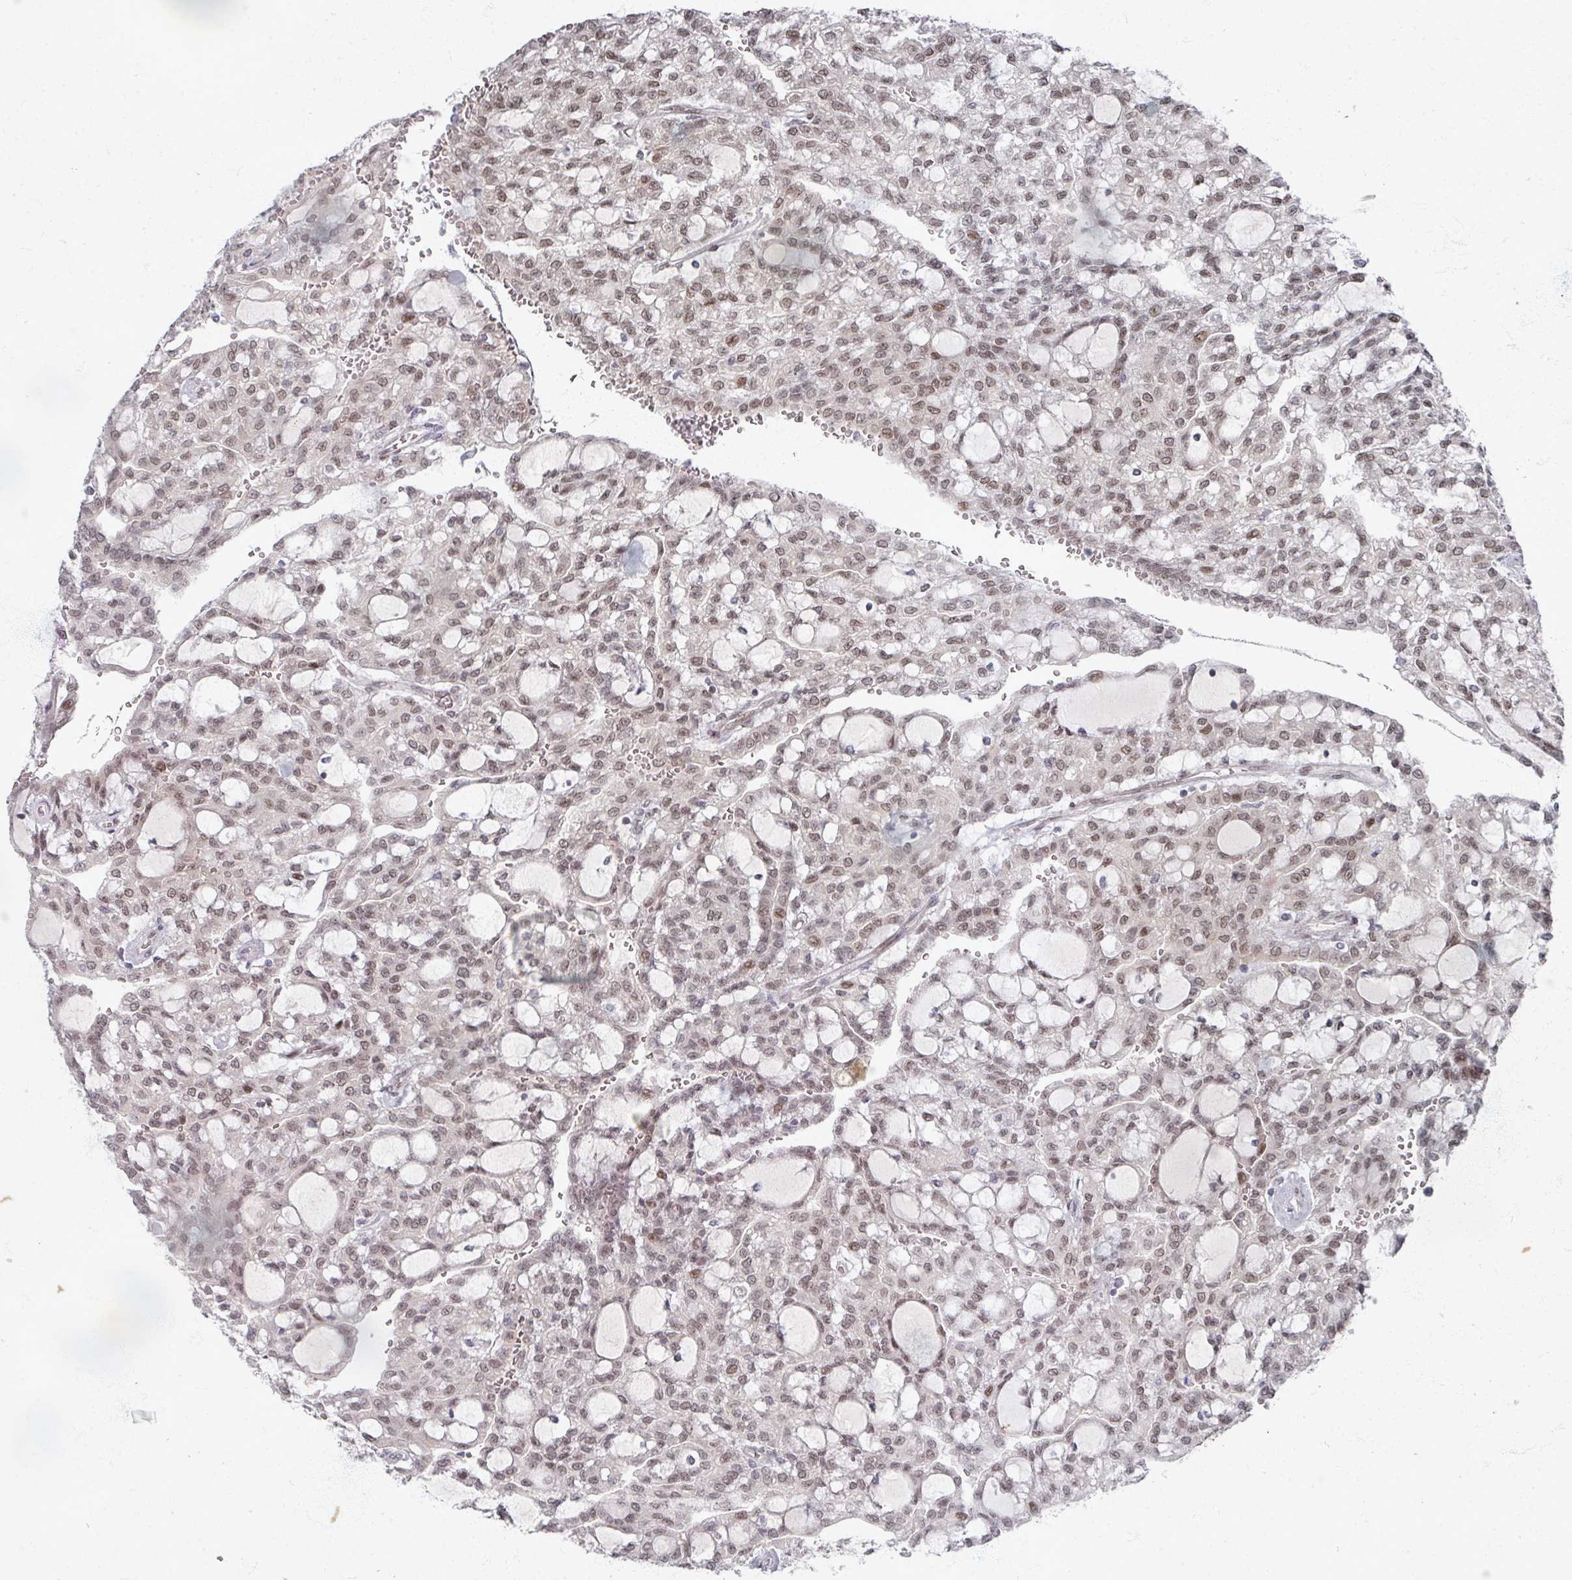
{"staining": {"intensity": "moderate", "quantity": ">75%", "location": "nuclear"}, "tissue": "renal cancer", "cell_type": "Tumor cells", "image_type": "cancer", "snomed": [{"axis": "morphology", "description": "Adenocarcinoma, NOS"}, {"axis": "topography", "description": "Kidney"}], "caption": "This is an image of IHC staining of renal cancer, which shows moderate expression in the nuclear of tumor cells.", "gene": "PSKH1", "patient": {"sex": "male", "age": 63}}